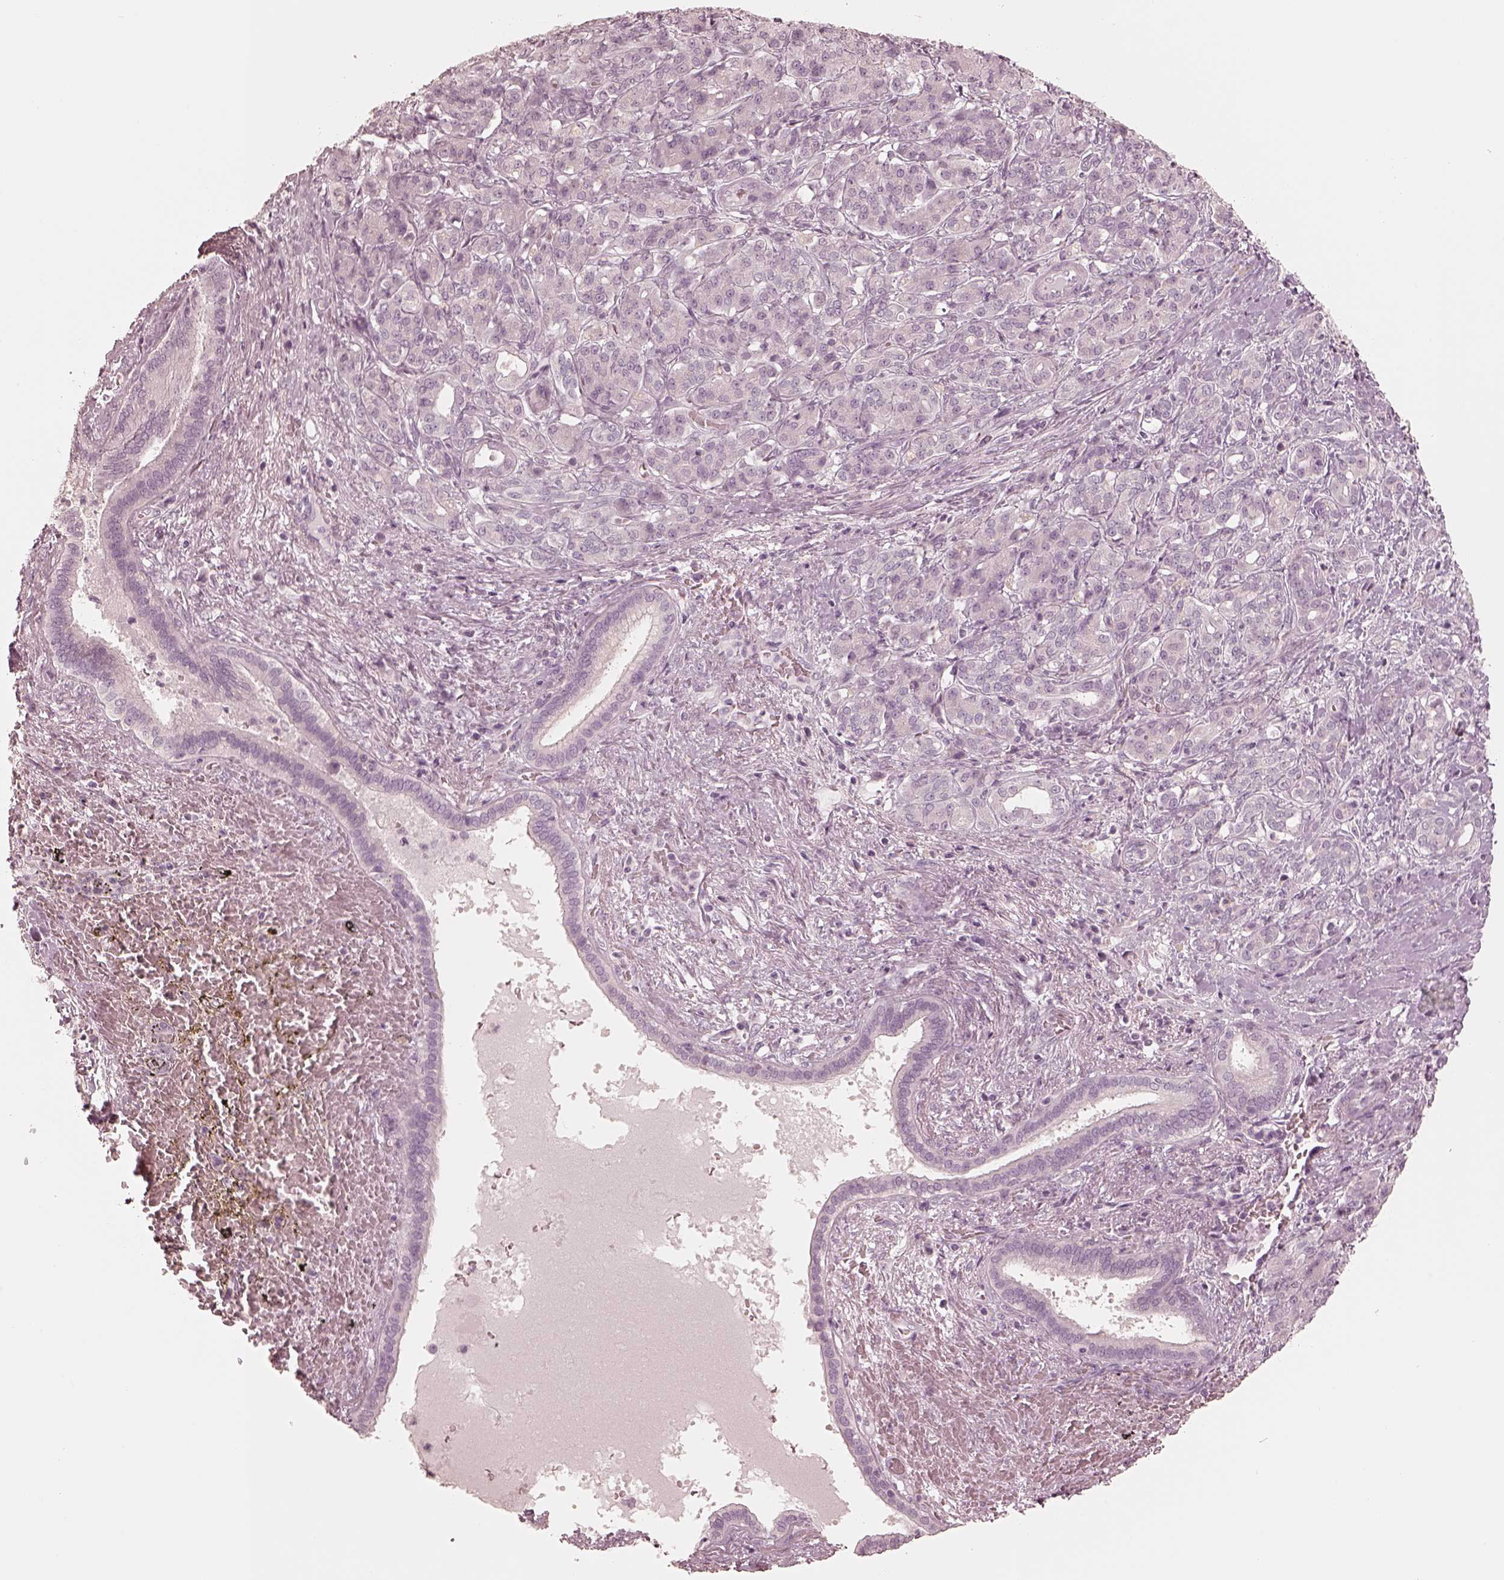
{"staining": {"intensity": "negative", "quantity": "none", "location": "none"}, "tissue": "pancreatic cancer", "cell_type": "Tumor cells", "image_type": "cancer", "snomed": [{"axis": "morphology", "description": "Normal tissue, NOS"}, {"axis": "morphology", "description": "Inflammation, NOS"}, {"axis": "morphology", "description": "Adenocarcinoma, NOS"}, {"axis": "topography", "description": "Pancreas"}], "caption": "This is an immunohistochemistry photomicrograph of pancreatic adenocarcinoma. There is no expression in tumor cells.", "gene": "CALR3", "patient": {"sex": "male", "age": 57}}